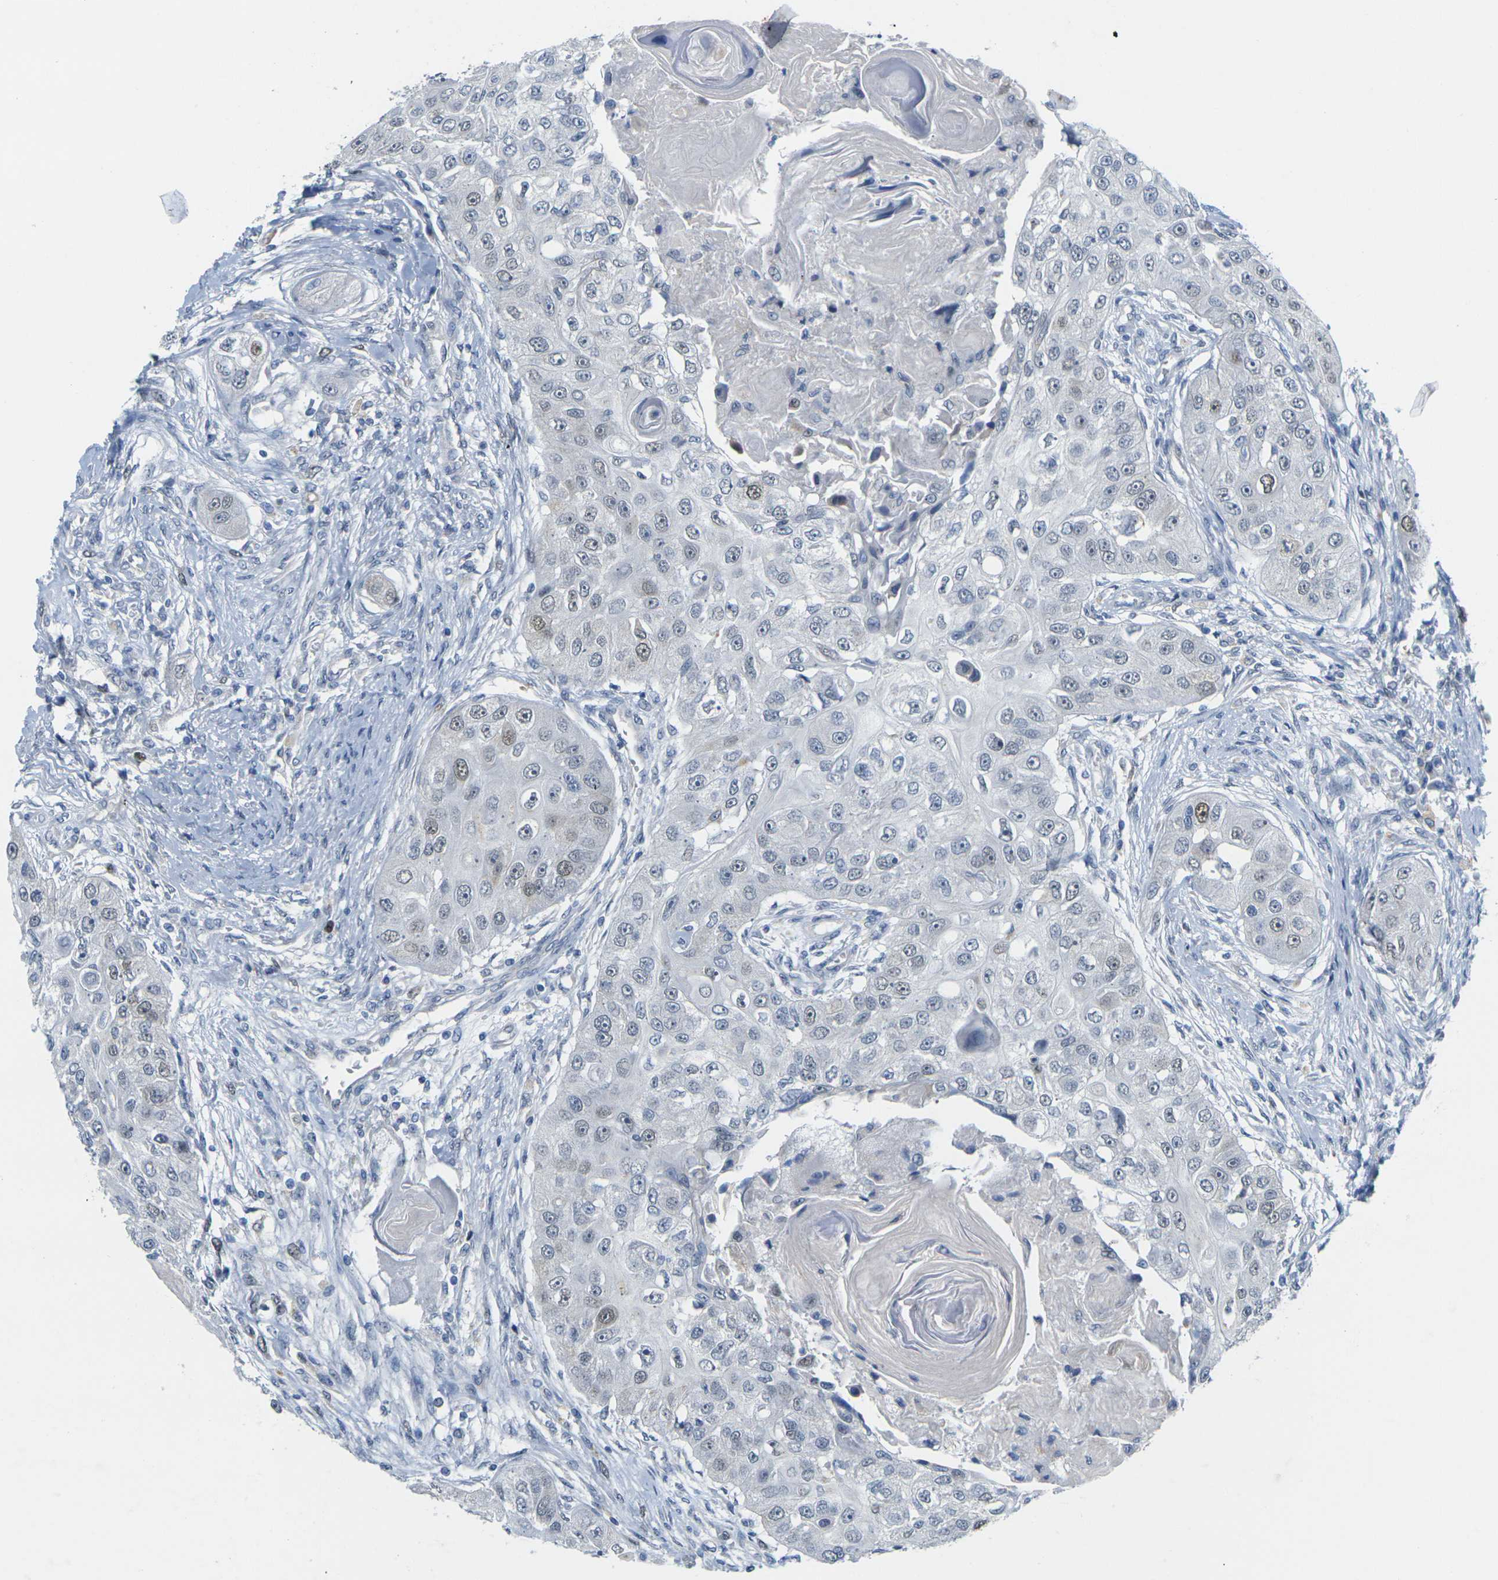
{"staining": {"intensity": "moderate", "quantity": "<25%", "location": "nuclear"}, "tissue": "head and neck cancer", "cell_type": "Tumor cells", "image_type": "cancer", "snomed": [{"axis": "morphology", "description": "Normal tissue, NOS"}, {"axis": "morphology", "description": "Squamous cell carcinoma, NOS"}, {"axis": "topography", "description": "Skeletal muscle"}, {"axis": "topography", "description": "Head-Neck"}], "caption": "Human squamous cell carcinoma (head and neck) stained for a protein (brown) reveals moderate nuclear positive expression in about <25% of tumor cells.", "gene": "CDK2", "patient": {"sex": "male", "age": 51}}